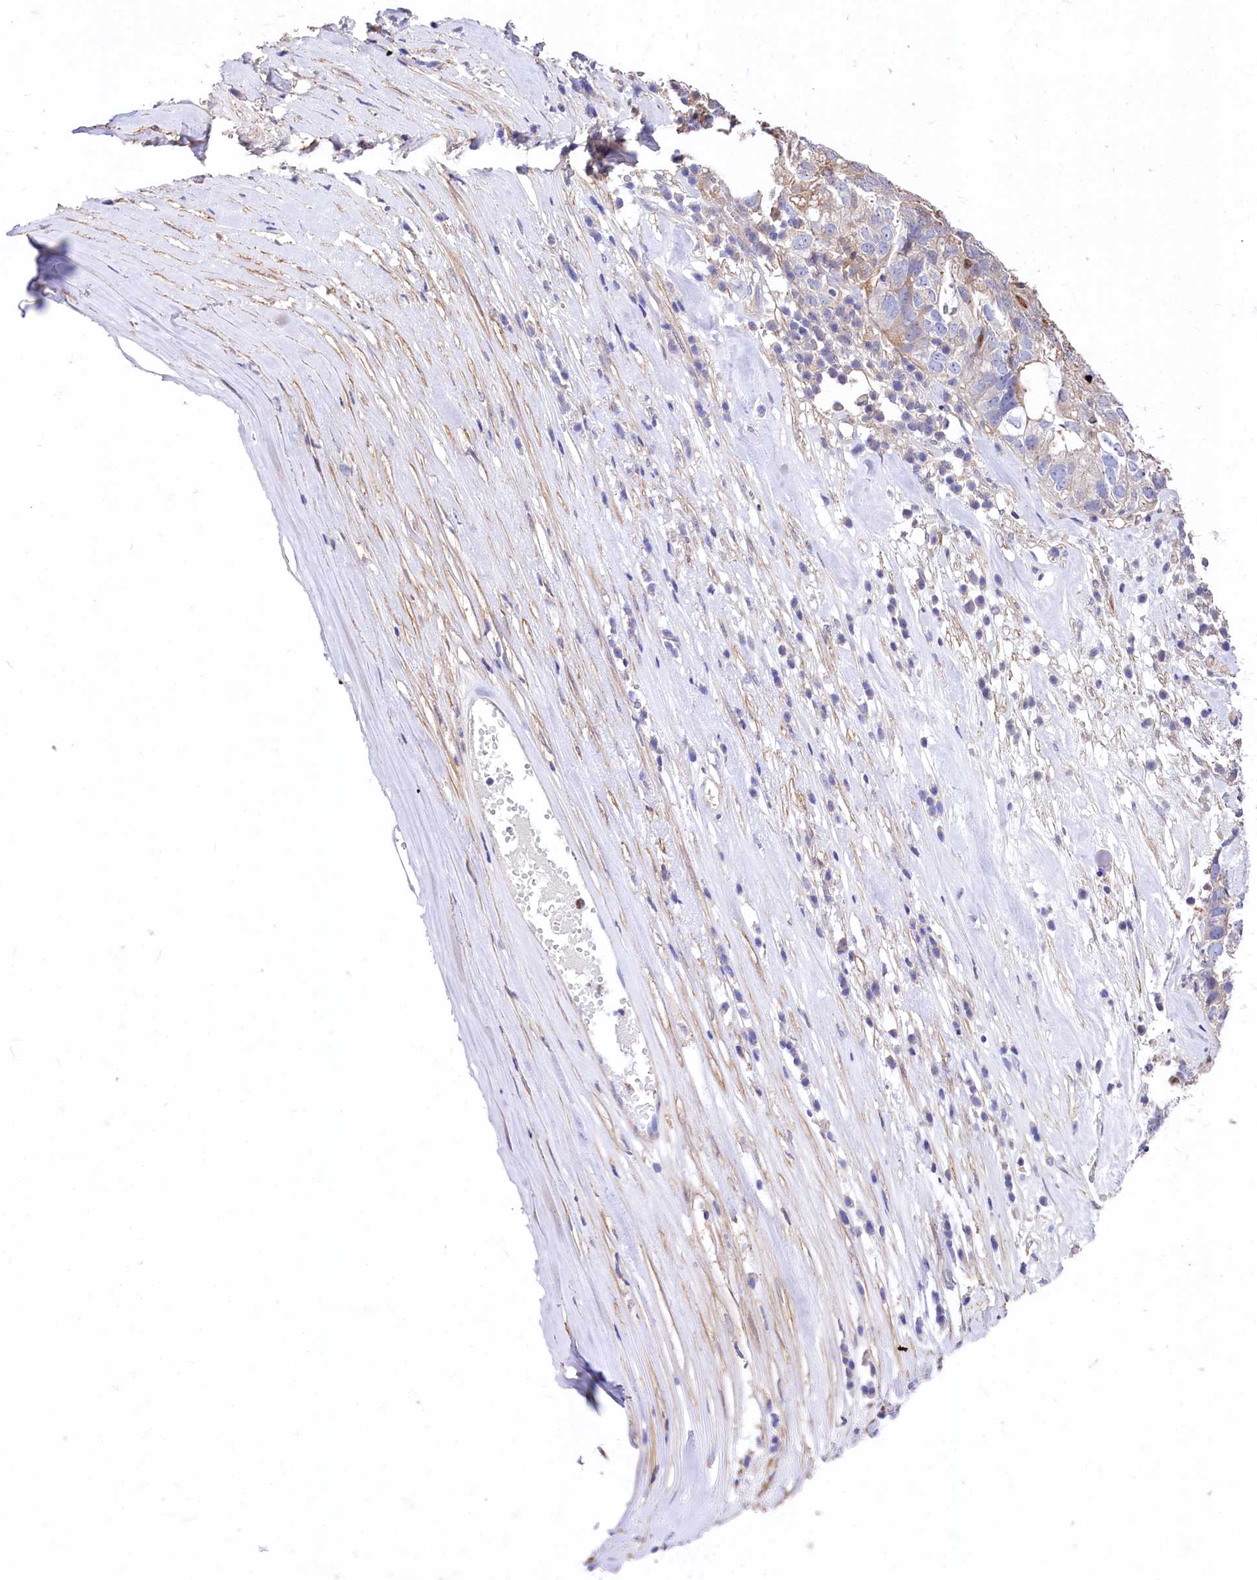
{"staining": {"intensity": "negative", "quantity": "none", "location": "none"}, "tissue": "ovarian cancer", "cell_type": "Tumor cells", "image_type": "cancer", "snomed": [{"axis": "morphology", "description": "Carcinoma, endometroid"}, {"axis": "topography", "description": "Ovary"}], "caption": "The micrograph reveals no staining of tumor cells in endometroid carcinoma (ovarian).", "gene": "FCHSD2", "patient": {"sex": "female", "age": 62}}